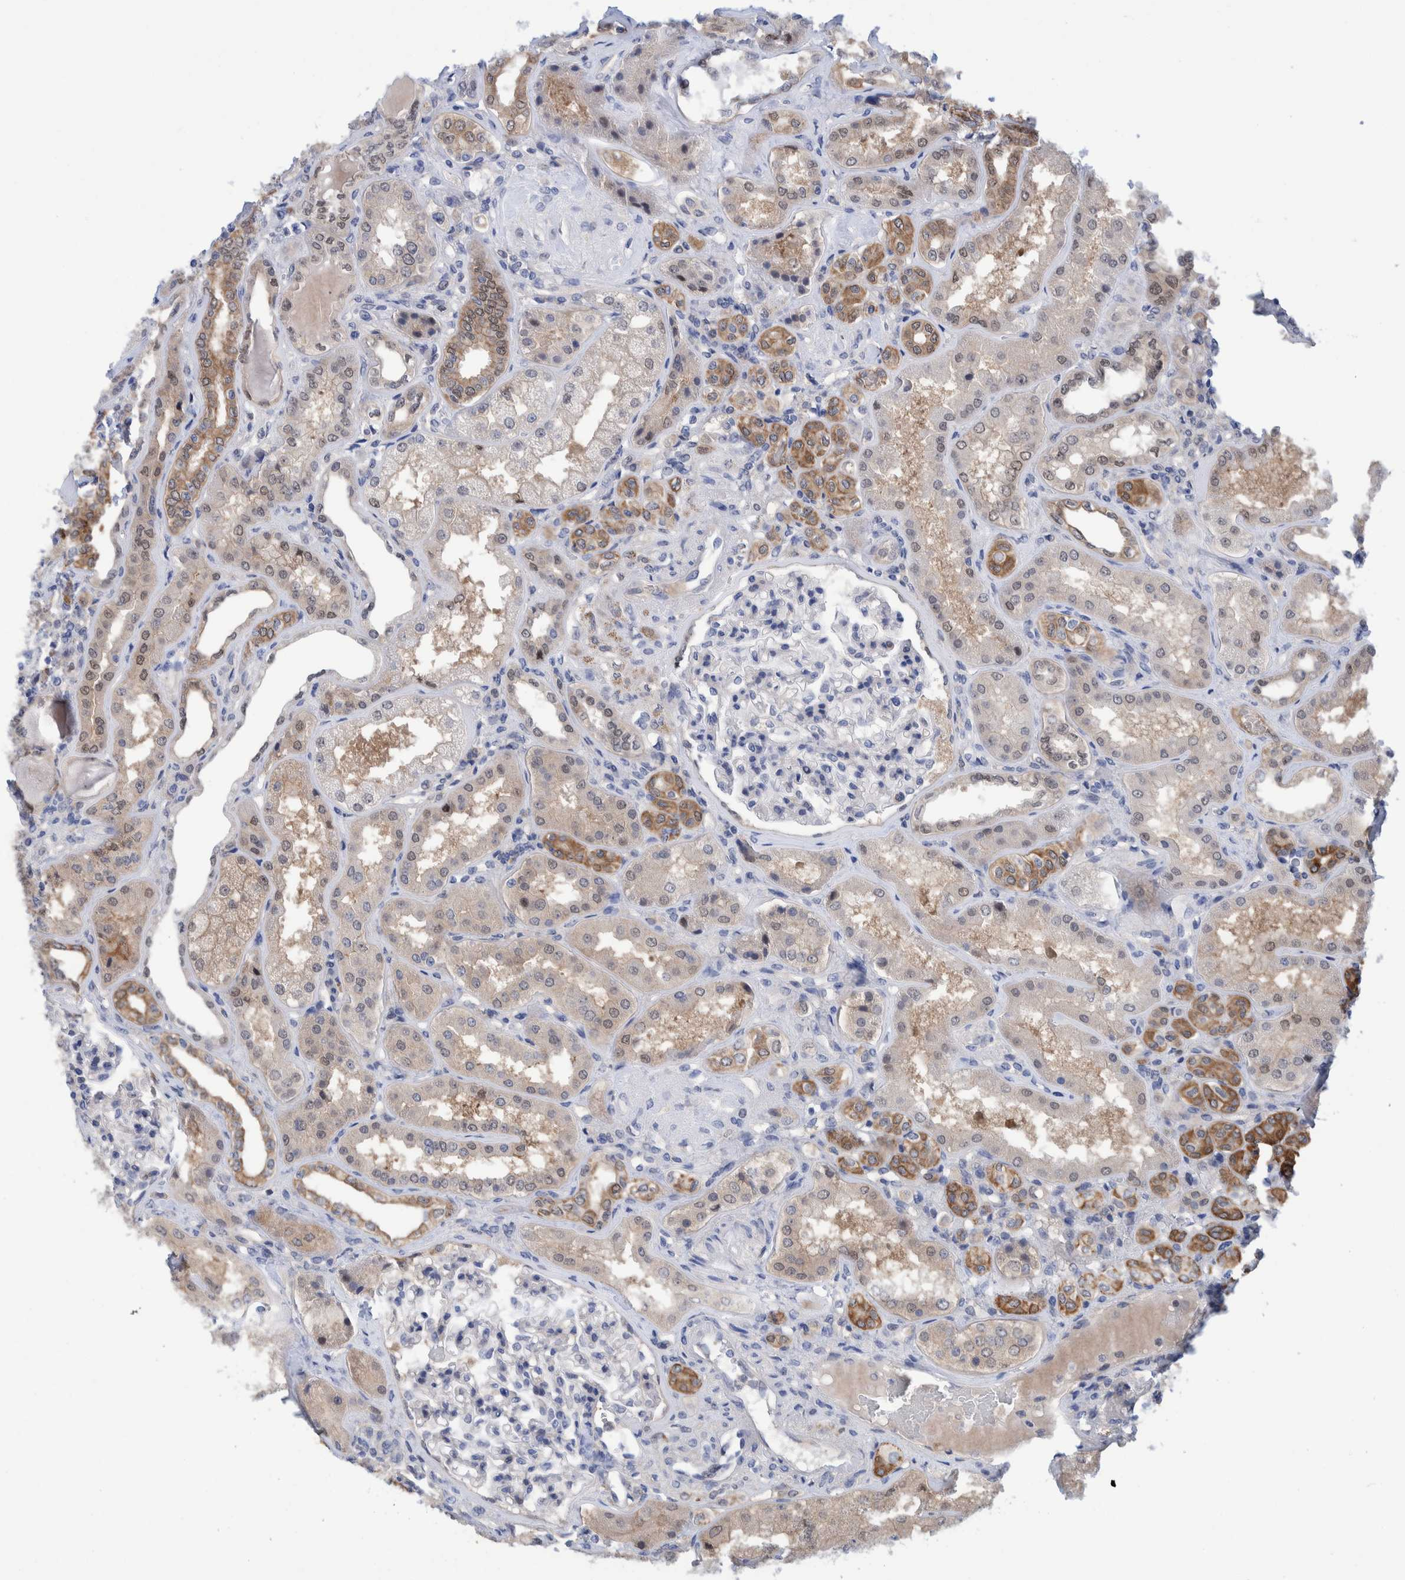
{"staining": {"intensity": "negative", "quantity": "none", "location": "none"}, "tissue": "kidney", "cell_type": "Cells in glomeruli", "image_type": "normal", "snomed": [{"axis": "morphology", "description": "Normal tissue, NOS"}, {"axis": "topography", "description": "Kidney"}], "caption": "Immunohistochemical staining of normal kidney reveals no significant positivity in cells in glomeruli. (Stains: DAB (3,3'-diaminobenzidine) immunohistochemistry (IHC) with hematoxylin counter stain, Microscopy: brightfield microscopy at high magnification).", "gene": "PFAS", "patient": {"sex": "female", "age": 56}}